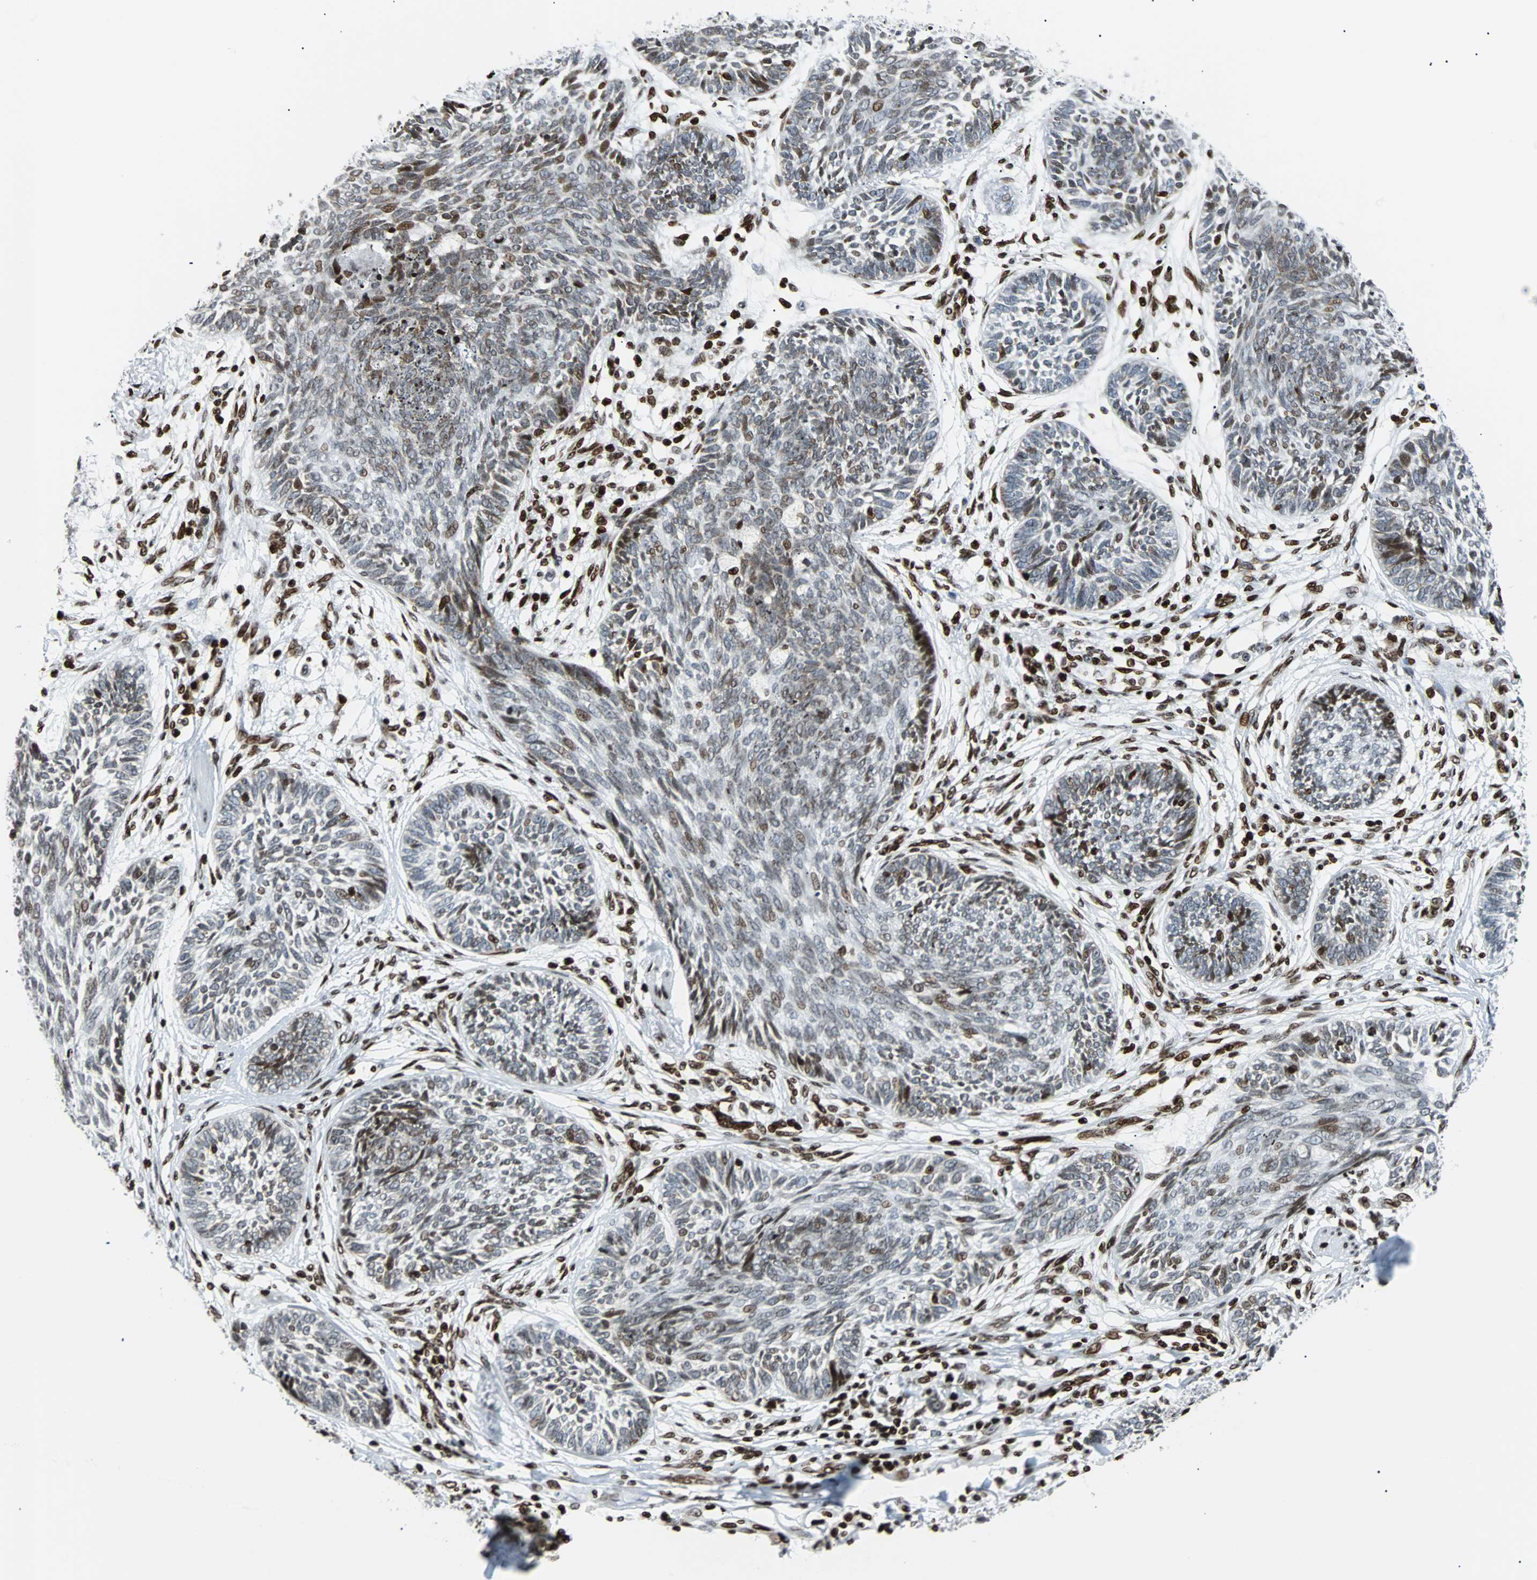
{"staining": {"intensity": "weak", "quantity": "25%-75%", "location": "cytoplasmic/membranous"}, "tissue": "skin cancer", "cell_type": "Tumor cells", "image_type": "cancer", "snomed": [{"axis": "morphology", "description": "Papilloma, NOS"}, {"axis": "morphology", "description": "Basal cell carcinoma"}, {"axis": "topography", "description": "Skin"}], "caption": "Human skin basal cell carcinoma stained with a protein marker demonstrates weak staining in tumor cells.", "gene": "ZNF131", "patient": {"sex": "male", "age": 87}}